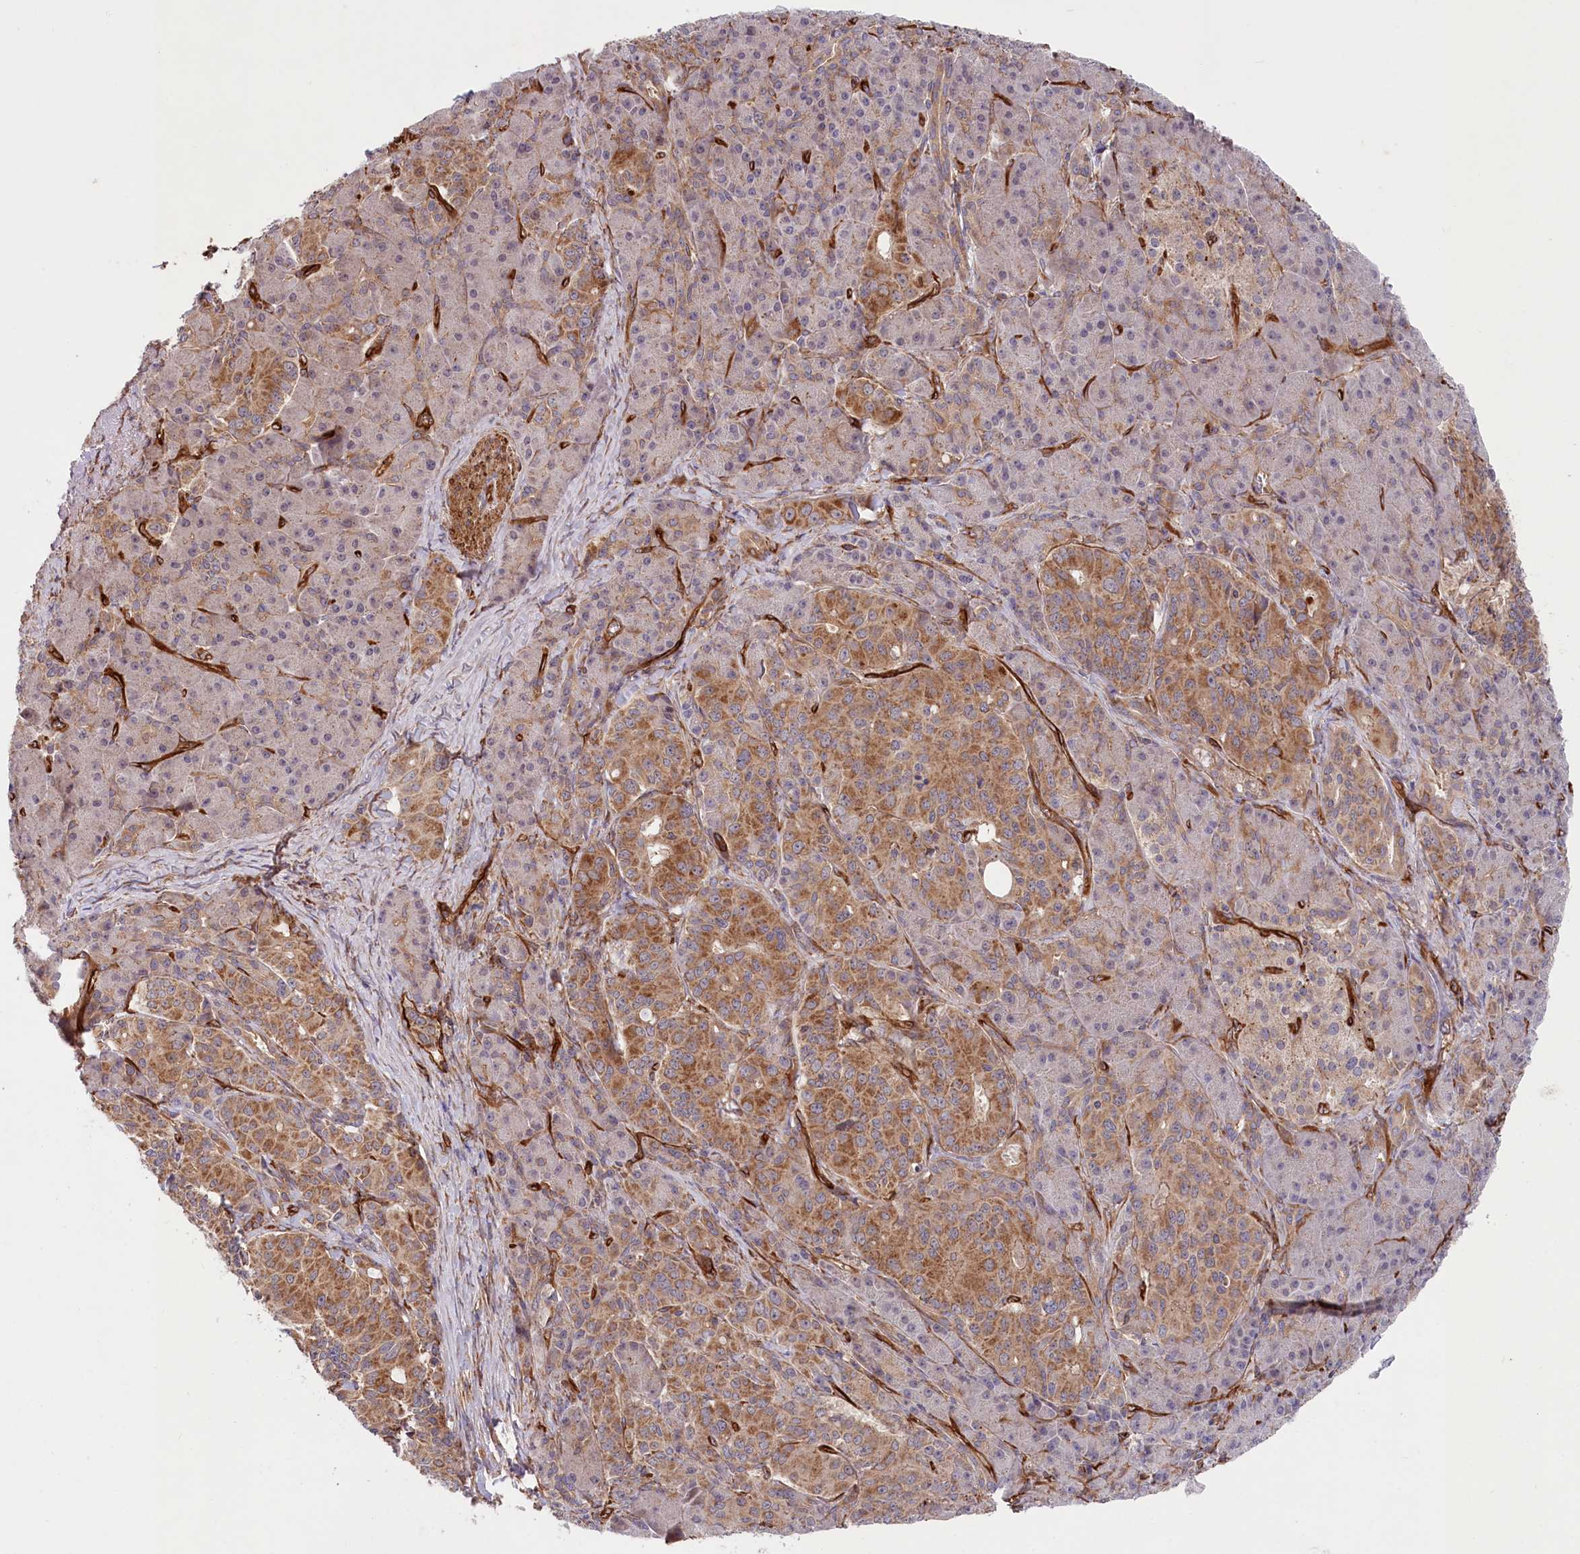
{"staining": {"intensity": "moderate", "quantity": "25%-75%", "location": "cytoplasmic/membranous"}, "tissue": "pancreatic cancer", "cell_type": "Tumor cells", "image_type": "cancer", "snomed": [{"axis": "morphology", "description": "Adenocarcinoma, NOS"}, {"axis": "topography", "description": "Pancreas"}], "caption": "Protein expression by immunohistochemistry (IHC) exhibits moderate cytoplasmic/membranous positivity in approximately 25%-75% of tumor cells in pancreatic cancer. (brown staining indicates protein expression, while blue staining denotes nuclei).", "gene": "MTPAP", "patient": {"sex": "female", "age": 74}}